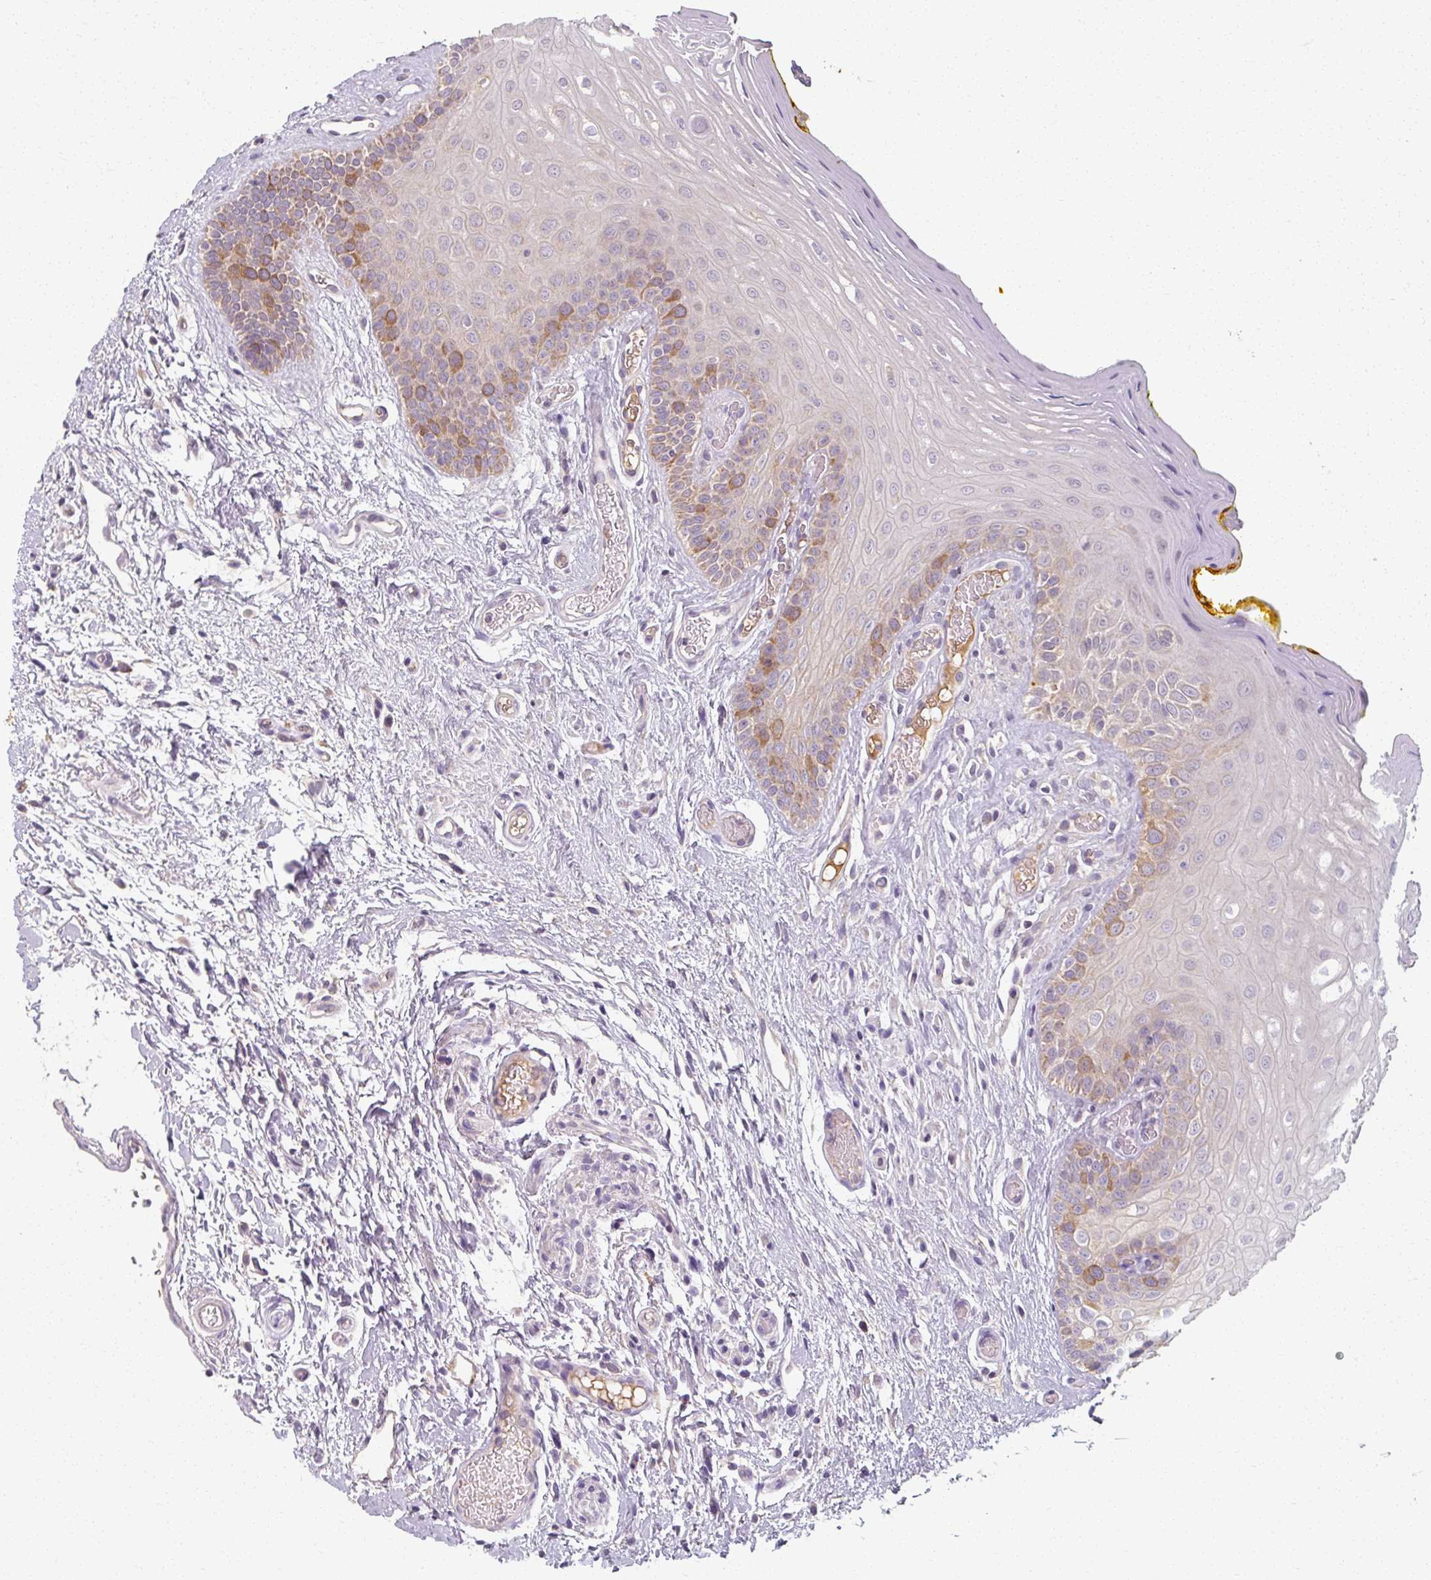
{"staining": {"intensity": "moderate", "quantity": "<25%", "location": "cytoplasmic/membranous"}, "tissue": "oral mucosa", "cell_type": "Squamous epithelial cells", "image_type": "normal", "snomed": [{"axis": "morphology", "description": "Normal tissue, NOS"}, {"axis": "topography", "description": "Oral tissue"}, {"axis": "topography", "description": "Tounge, NOS"}], "caption": "High-magnification brightfield microscopy of unremarkable oral mucosa stained with DAB (3,3'-diaminobenzidine) (brown) and counterstained with hematoxylin (blue). squamous epithelial cells exhibit moderate cytoplasmic/membranous positivity is identified in approximately<25% of cells.", "gene": "TSEN54", "patient": {"sex": "female", "age": 60}}